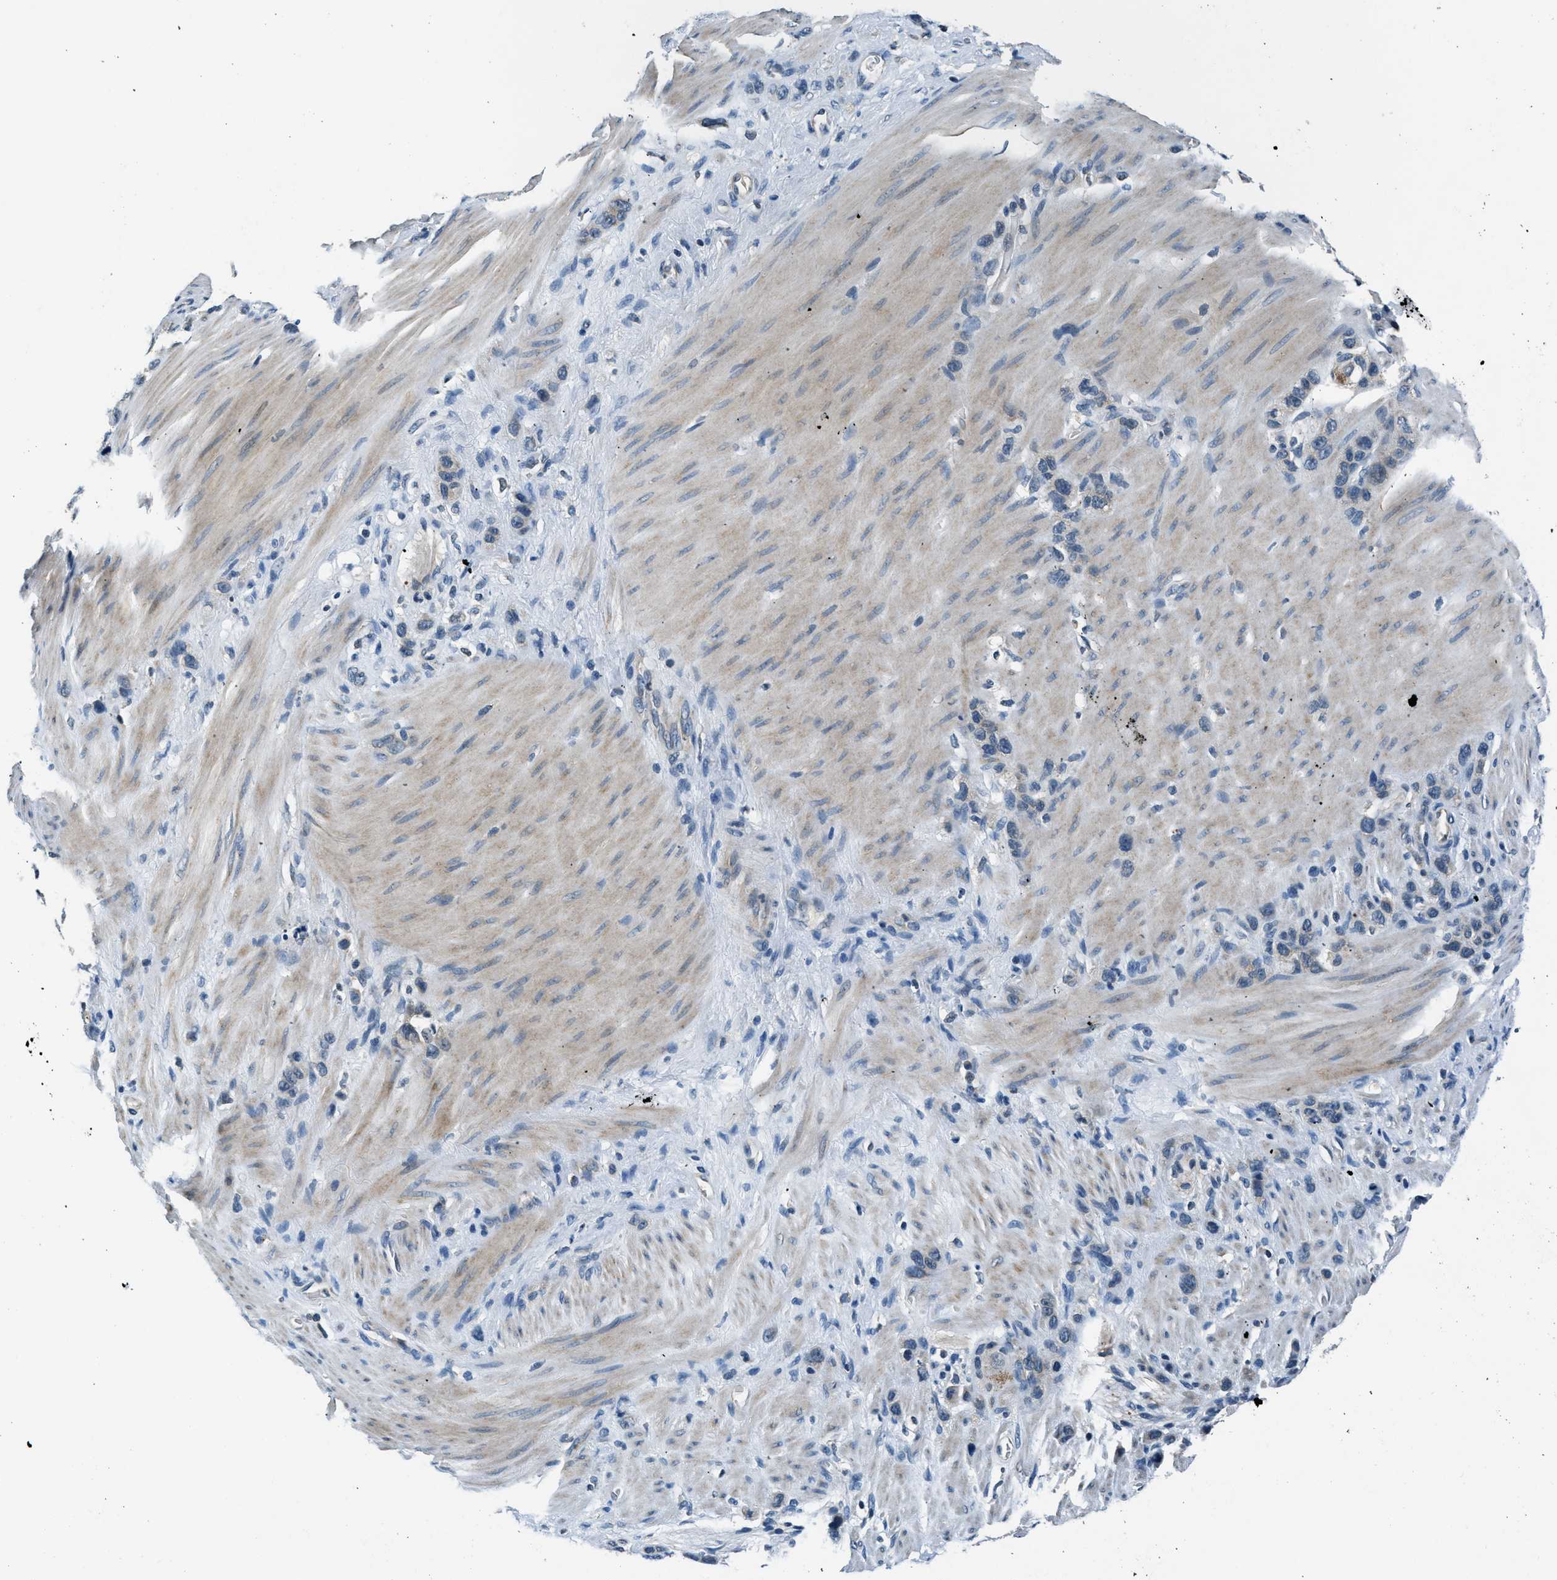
{"staining": {"intensity": "negative", "quantity": "none", "location": "none"}, "tissue": "stomach cancer", "cell_type": "Tumor cells", "image_type": "cancer", "snomed": [{"axis": "morphology", "description": "Adenocarcinoma, NOS"}, {"axis": "morphology", "description": "Adenocarcinoma, High grade"}, {"axis": "topography", "description": "Stomach, upper"}, {"axis": "topography", "description": "Stomach, lower"}], "caption": "Photomicrograph shows no protein positivity in tumor cells of stomach cancer tissue. (Brightfield microscopy of DAB (3,3'-diaminobenzidine) IHC at high magnification).", "gene": "NME8", "patient": {"sex": "female", "age": 65}}